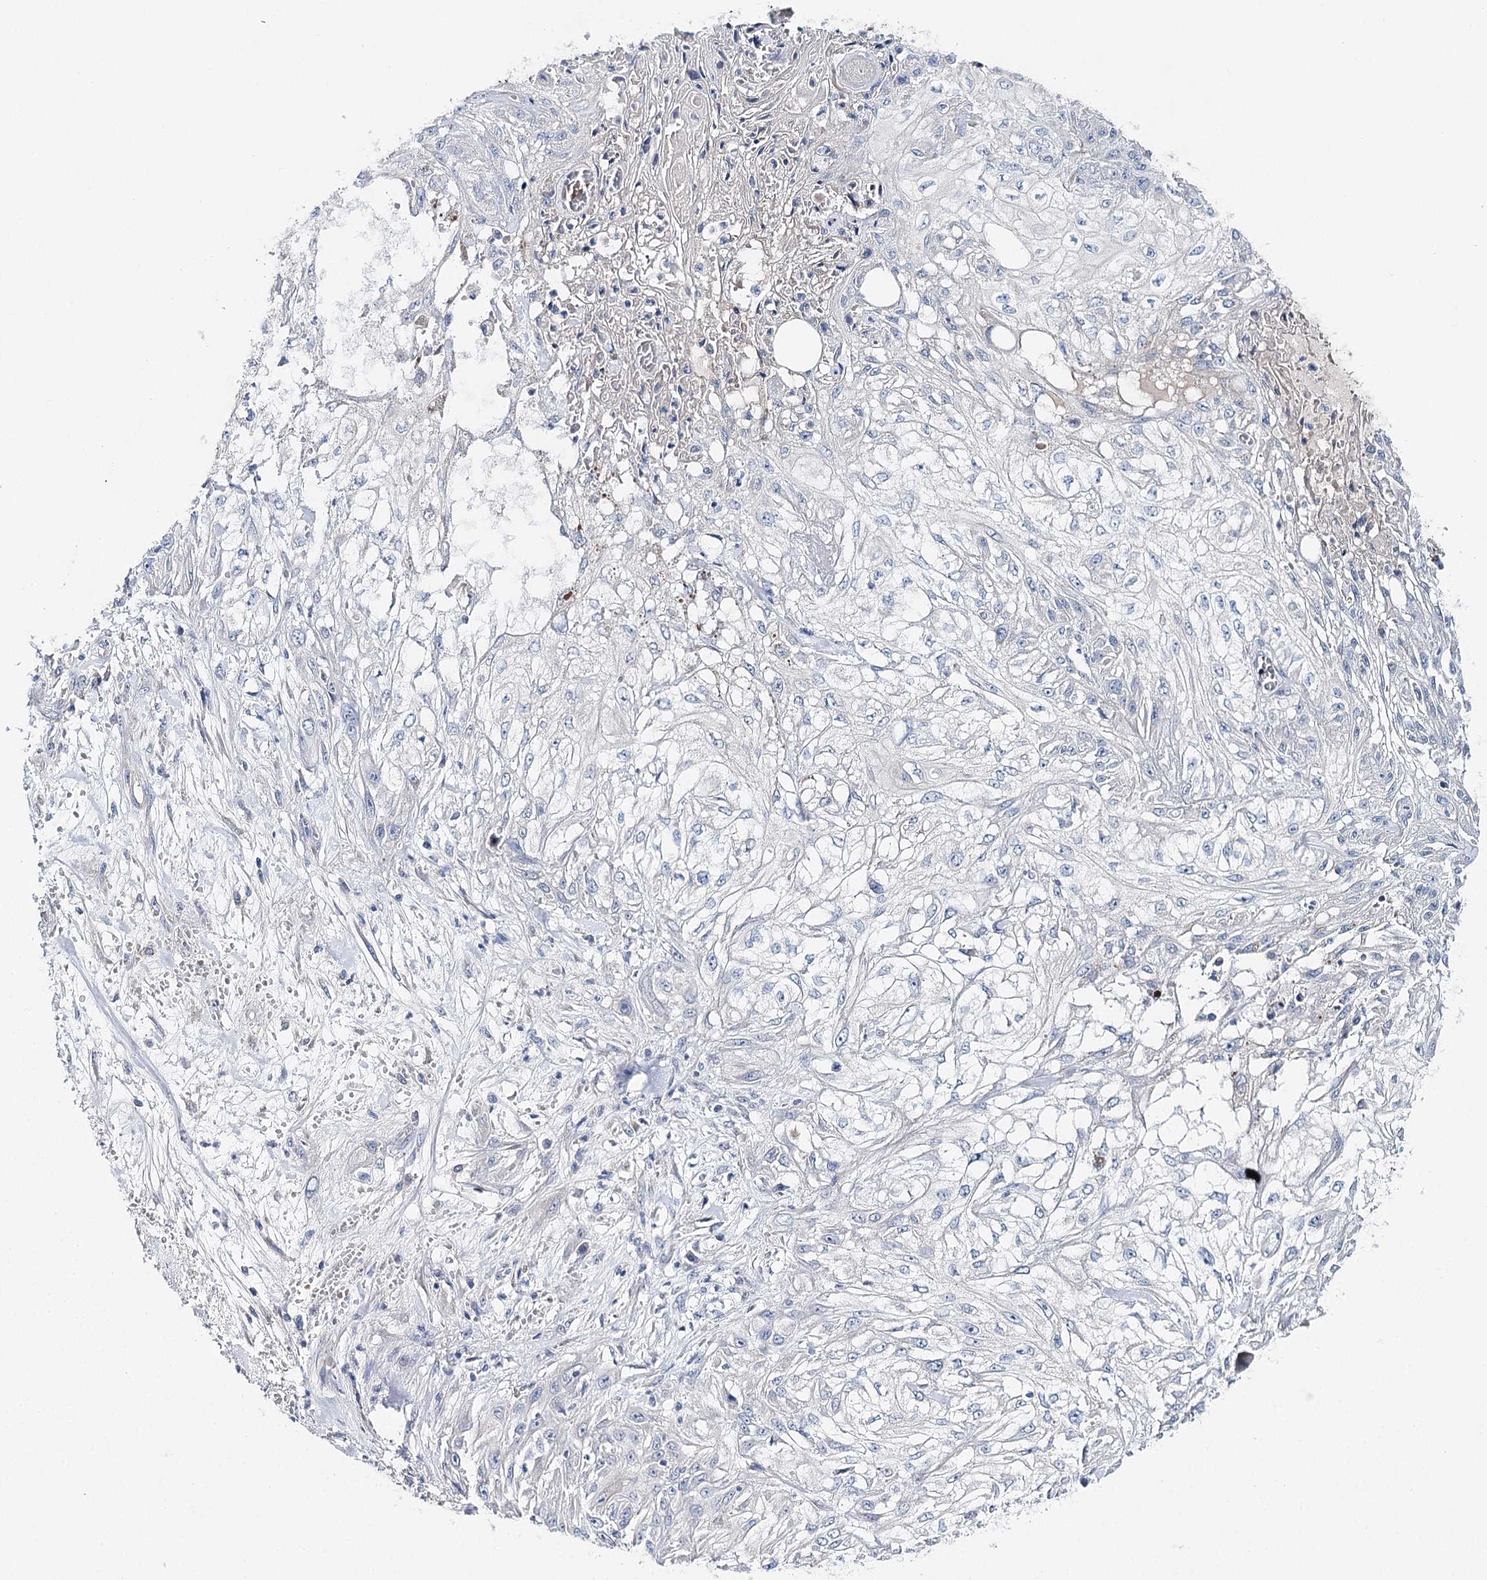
{"staining": {"intensity": "negative", "quantity": "none", "location": "none"}, "tissue": "skin cancer", "cell_type": "Tumor cells", "image_type": "cancer", "snomed": [{"axis": "morphology", "description": "Squamous cell carcinoma, NOS"}, {"axis": "morphology", "description": "Squamous cell carcinoma, metastatic, NOS"}, {"axis": "topography", "description": "Skin"}, {"axis": "topography", "description": "Lymph node"}], "caption": "A photomicrograph of skin metastatic squamous cell carcinoma stained for a protein shows no brown staining in tumor cells.", "gene": "LRRC14B", "patient": {"sex": "male", "age": 75}}